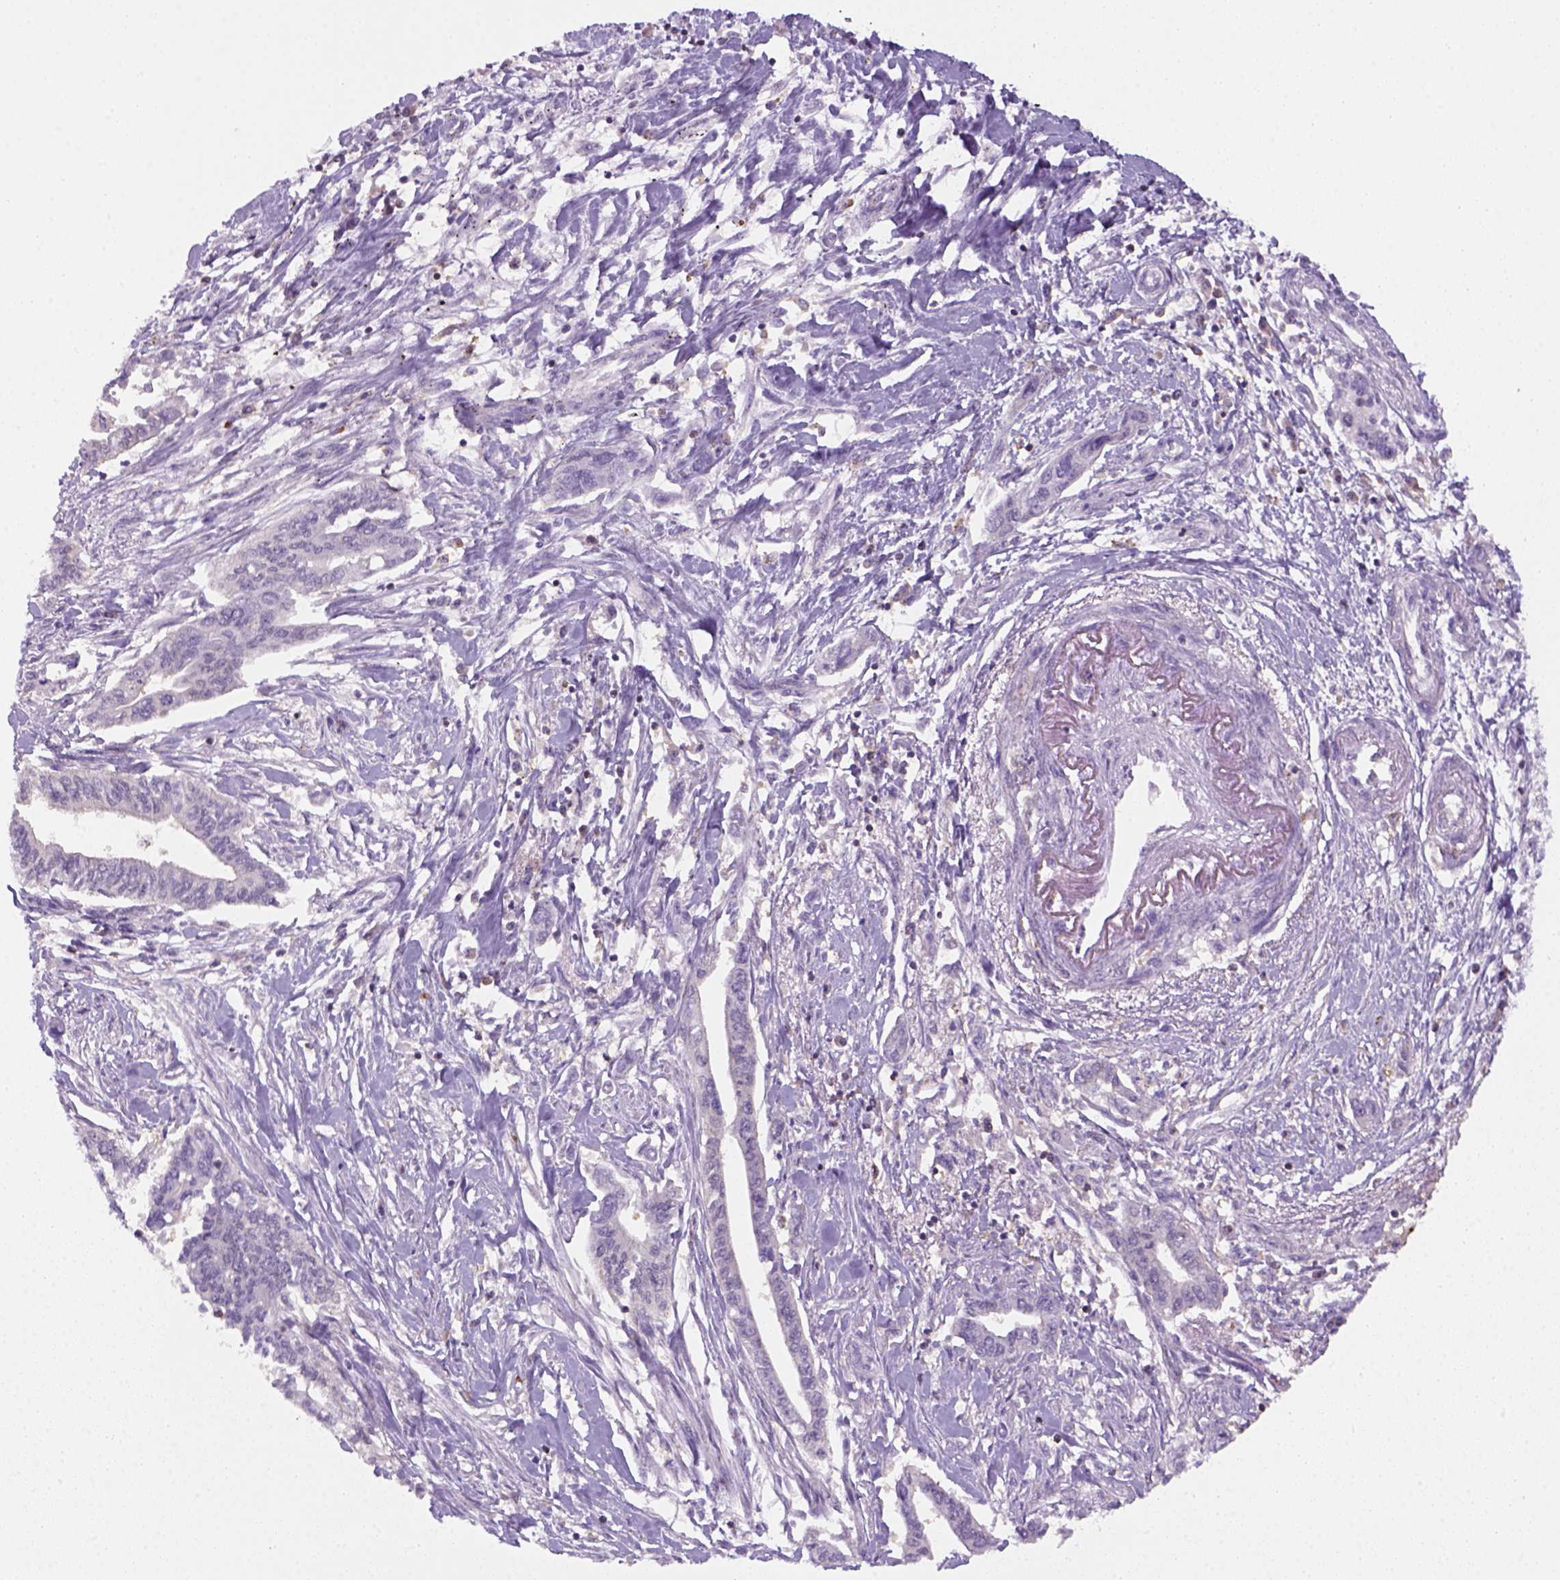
{"staining": {"intensity": "negative", "quantity": "none", "location": "none"}, "tissue": "pancreatic cancer", "cell_type": "Tumor cells", "image_type": "cancer", "snomed": [{"axis": "morphology", "description": "Adenocarcinoma, NOS"}, {"axis": "topography", "description": "Pancreas"}], "caption": "Pancreatic adenocarcinoma was stained to show a protein in brown. There is no significant staining in tumor cells. The staining is performed using DAB (3,3'-diaminobenzidine) brown chromogen with nuclei counter-stained in using hematoxylin.", "gene": "GOT1", "patient": {"sex": "male", "age": 60}}